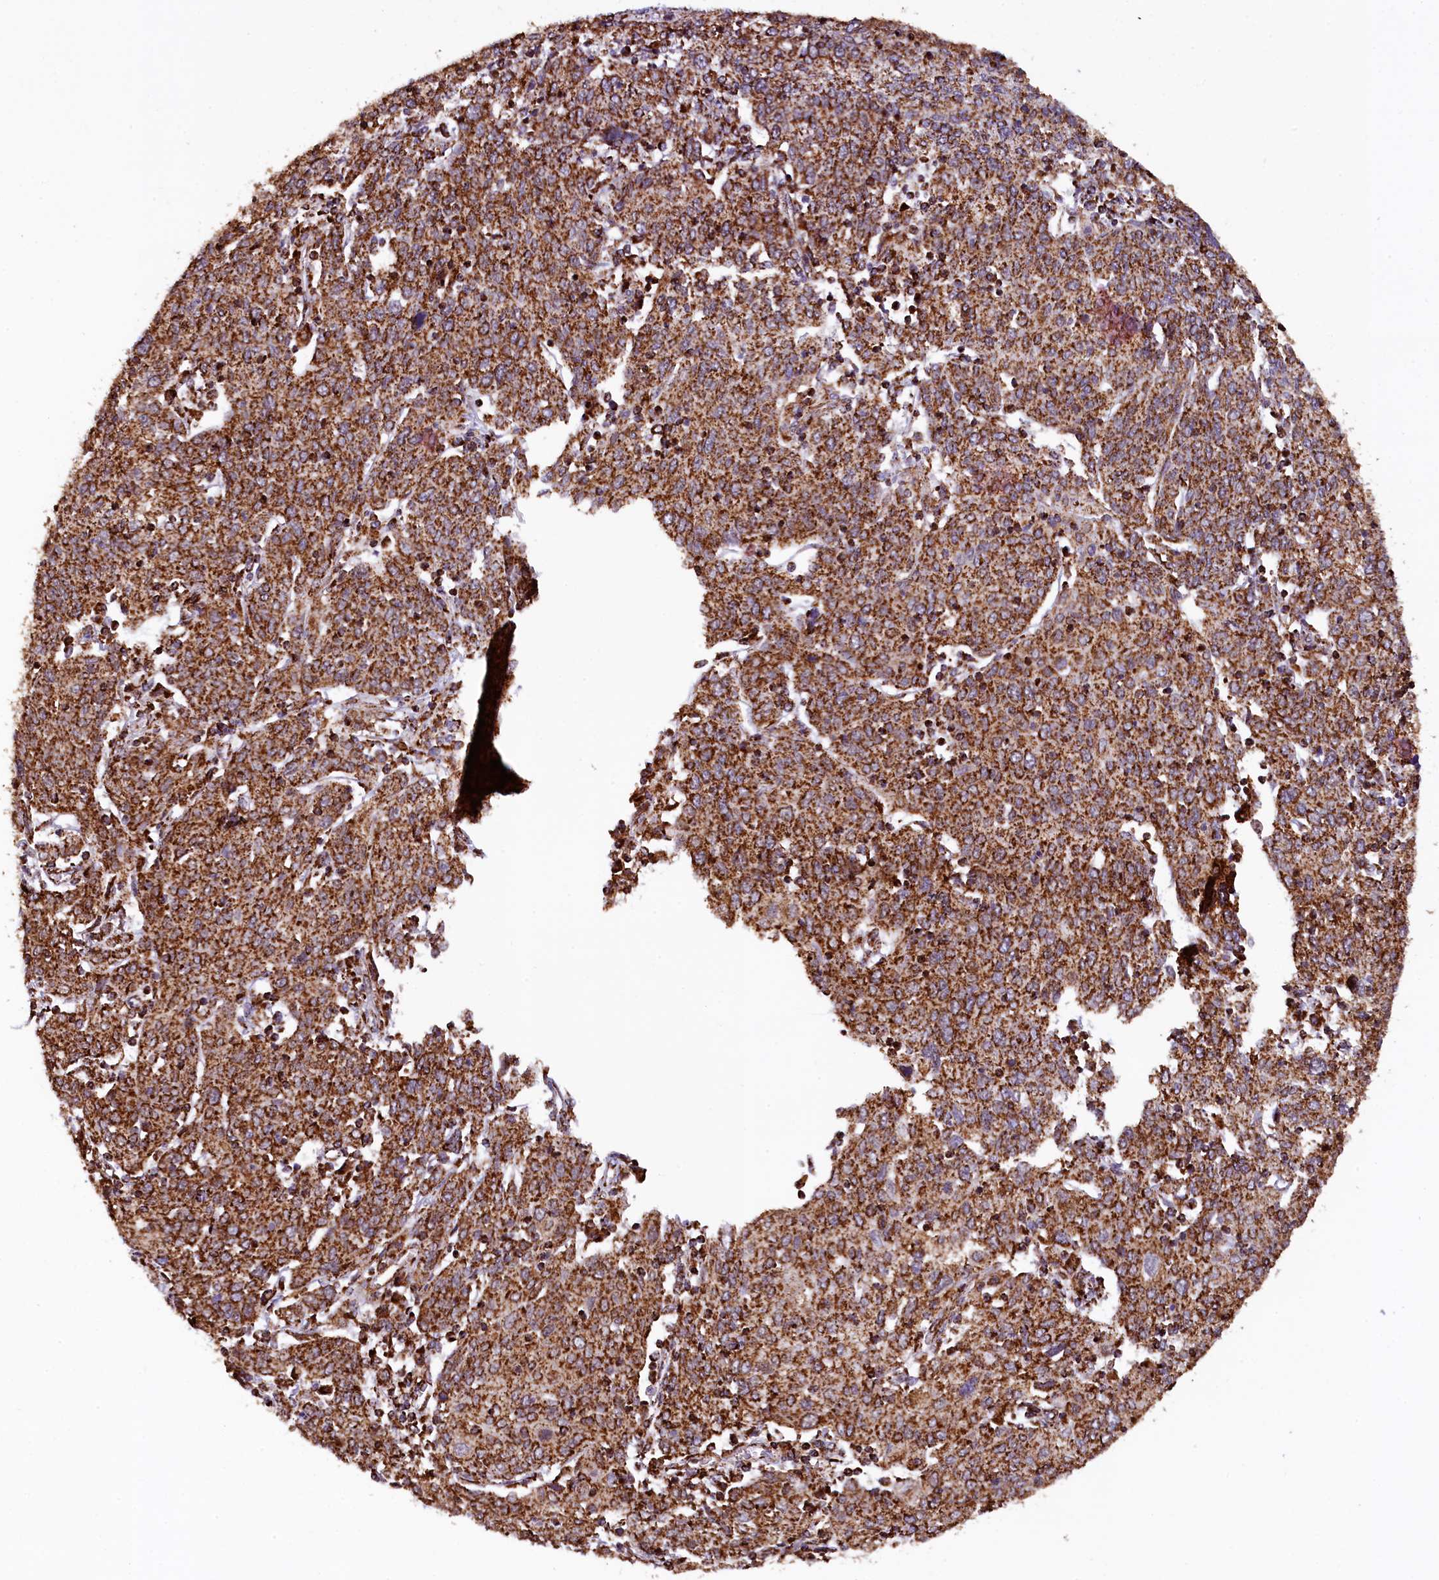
{"staining": {"intensity": "moderate", "quantity": ">75%", "location": "cytoplasmic/membranous"}, "tissue": "cervical cancer", "cell_type": "Tumor cells", "image_type": "cancer", "snomed": [{"axis": "morphology", "description": "Squamous cell carcinoma, NOS"}, {"axis": "topography", "description": "Cervix"}], "caption": "A medium amount of moderate cytoplasmic/membranous positivity is identified in about >75% of tumor cells in cervical cancer tissue.", "gene": "KLC2", "patient": {"sex": "female", "age": 67}}